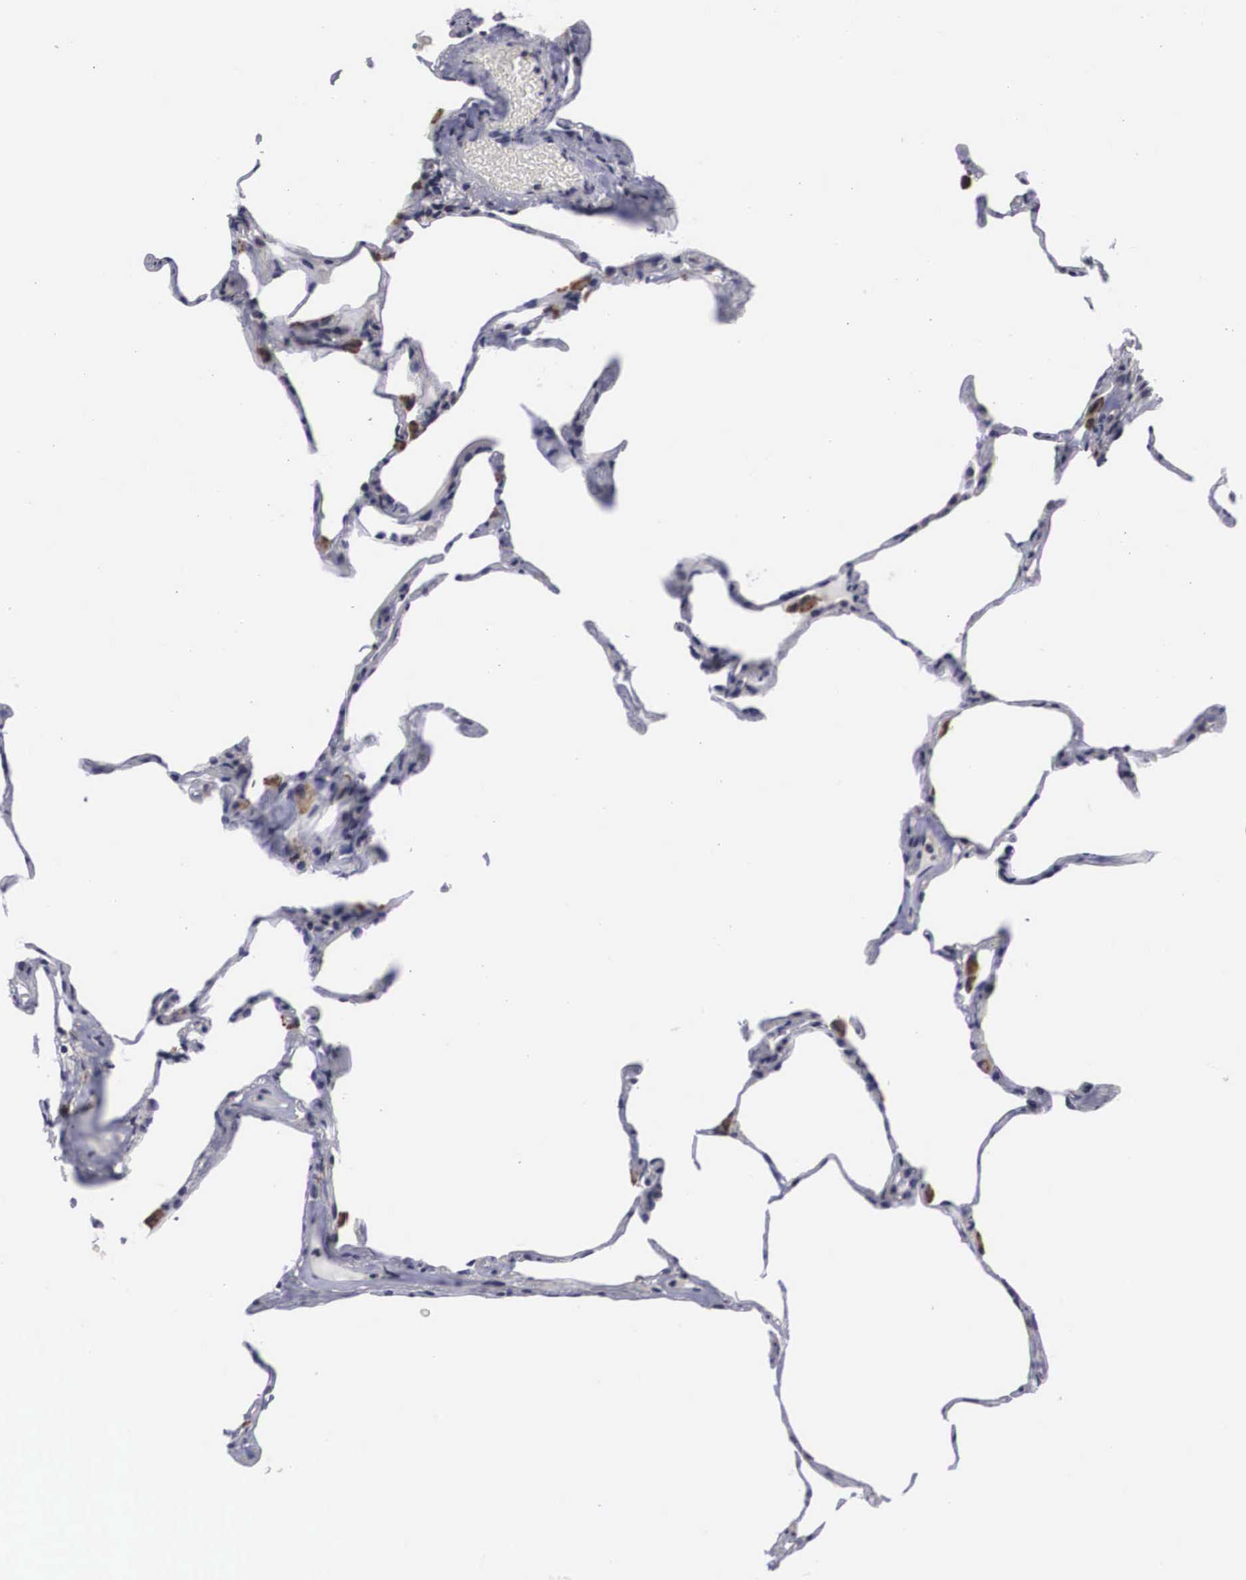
{"staining": {"intensity": "negative", "quantity": "none", "location": "none"}, "tissue": "lung", "cell_type": "Alveolar cells", "image_type": "normal", "snomed": [{"axis": "morphology", "description": "Normal tissue, NOS"}, {"axis": "topography", "description": "Lung"}], "caption": "High magnification brightfield microscopy of normal lung stained with DAB (3,3'-diaminobenzidine) (brown) and counterstained with hematoxylin (blue): alveolar cells show no significant expression. (Brightfield microscopy of DAB immunohistochemistry (IHC) at high magnification).", "gene": "CRELD2", "patient": {"sex": "female", "age": 75}}